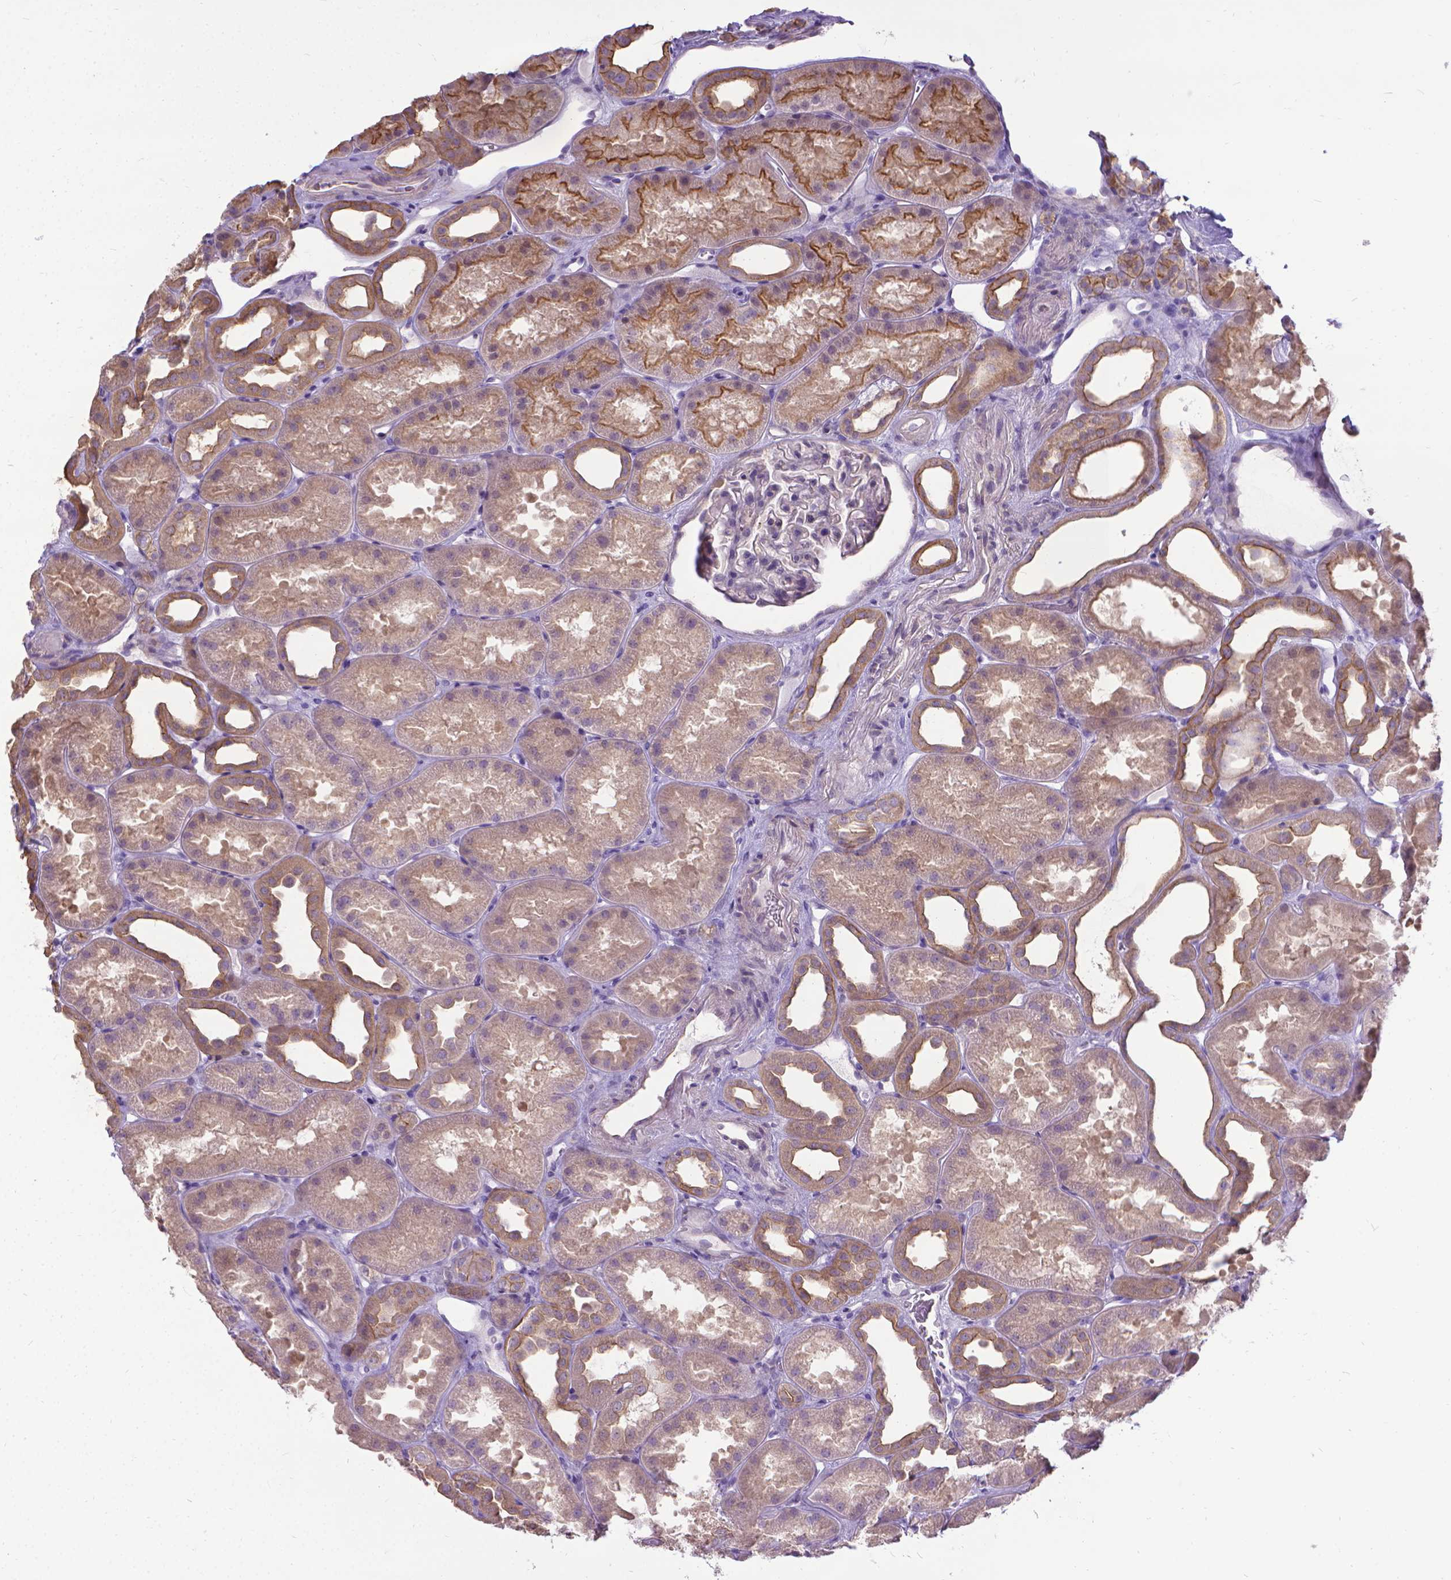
{"staining": {"intensity": "negative", "quantity": "none", "location": "none"}, "tissue": "kidney", "cell_type": "Cells in glomeruli", "image_type": "normal", "snomed": [{"axis": "morphology", "description": "Normal tissue, NOS"}, {"axis": "topography", "description": "Kidney"}], "caption": "The photomicrograph demonstrates no staining of cells in glomeruli in unremarkable kidney. (DAB (3,3'-diaminobenzidine) immunohistochemistry with hematoxylin counter stain).", "gene": "CFAP299", "patient": {"sex": "male", "age": 61}}